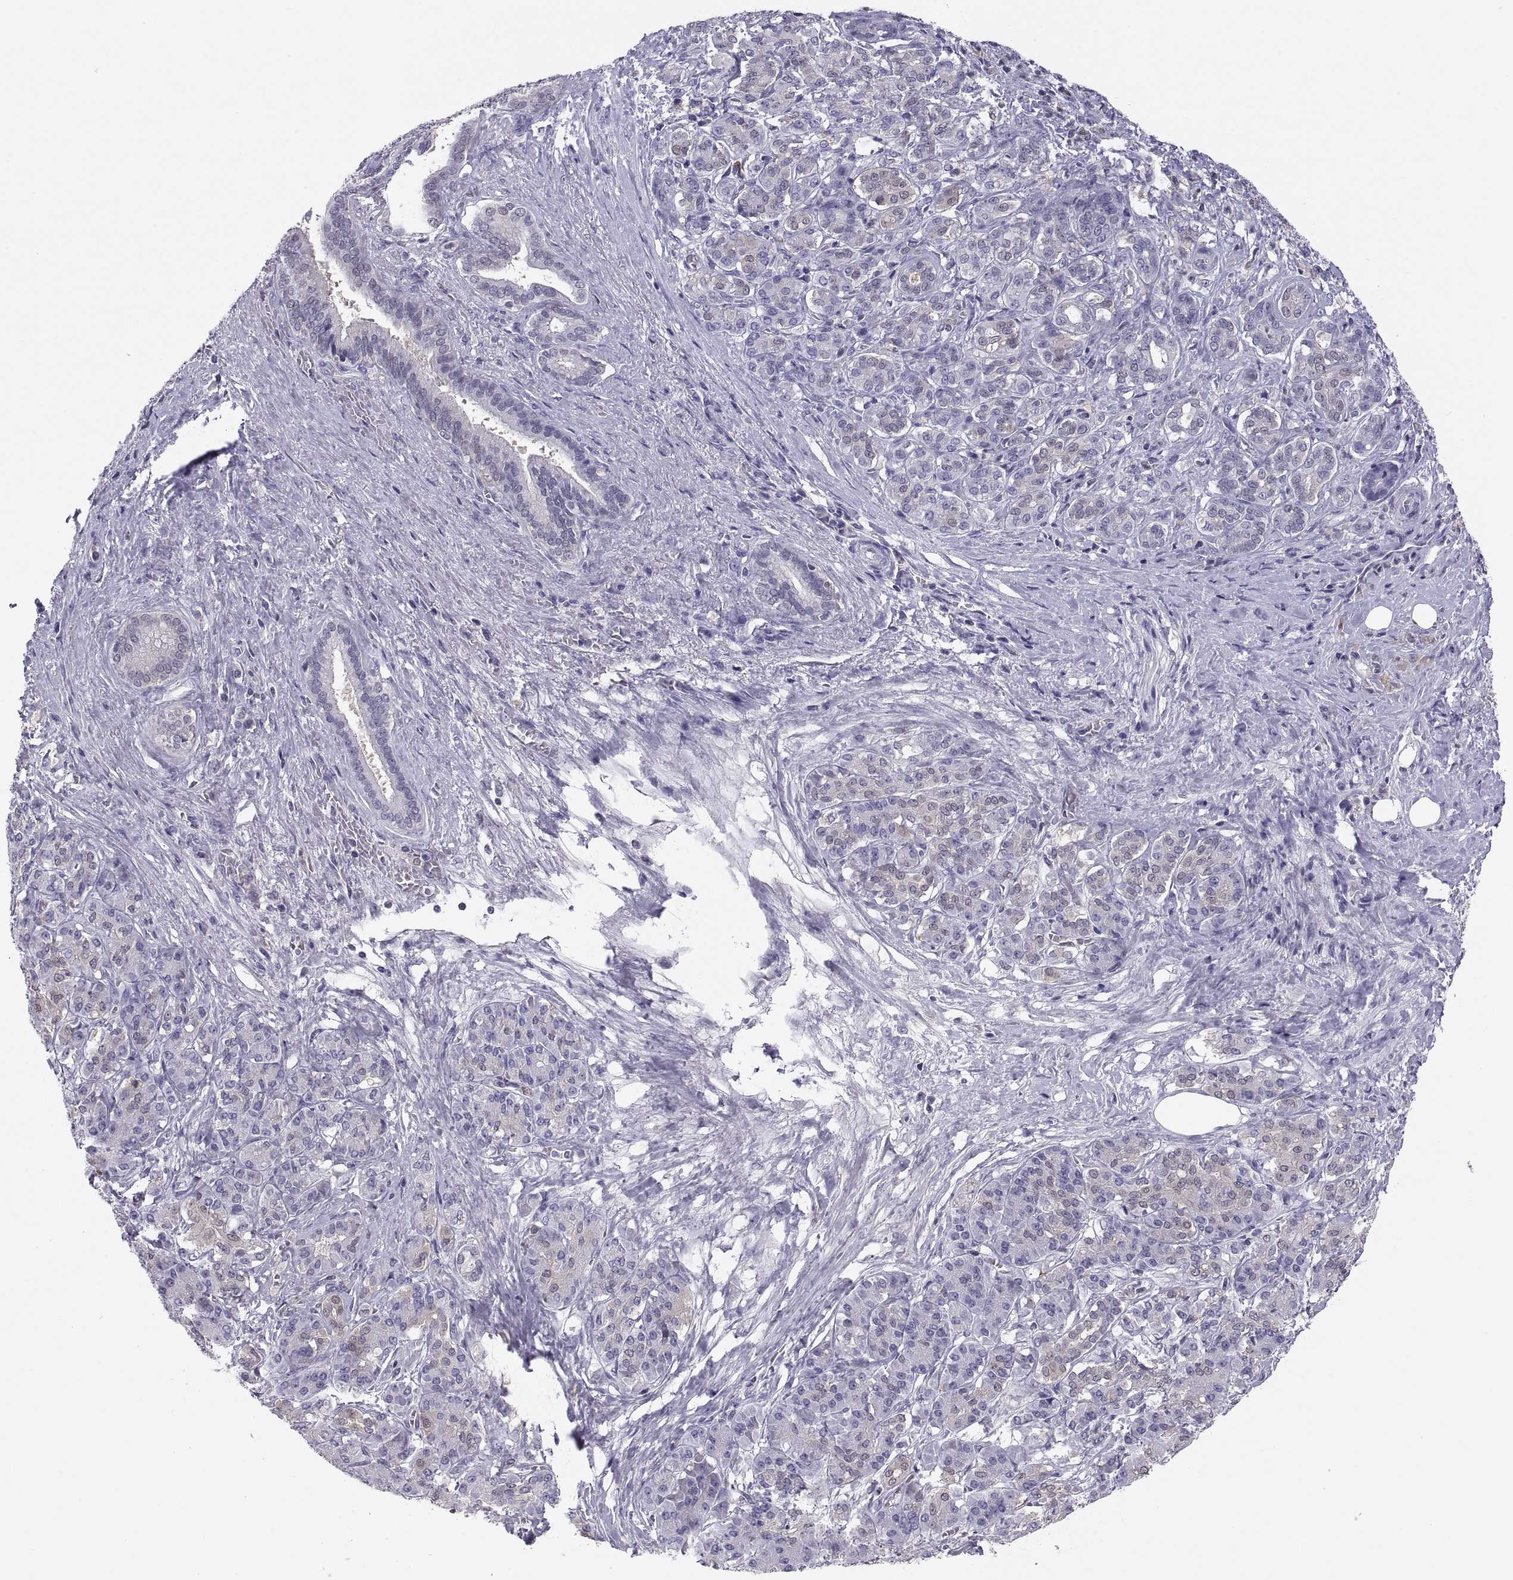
{"staining": {"intensity": "negative", "quantity": "none", "location": "none"}, "tissue": "pancreatic cancer", "cell_type": "Tumor cells", "image_type": "cancer", "snomed": [{"axis": "morphology", "description": "Normal tissue, NOS"}, {"axis": "morphology", "description": "Inflammation, NOS"}, {"axis": "morphology", "description": "Adenocarcinoma, NOS"}, {"axis": "topography", "description": "Pancreas"}], "caption": "Pancreatic adenocarcinoma stained for a protein using immunohistochemistry (IHC) demonstrates no expression tumor cells.", "gene": "FGF9", "patient": {"sex": "male", "age": 57}}